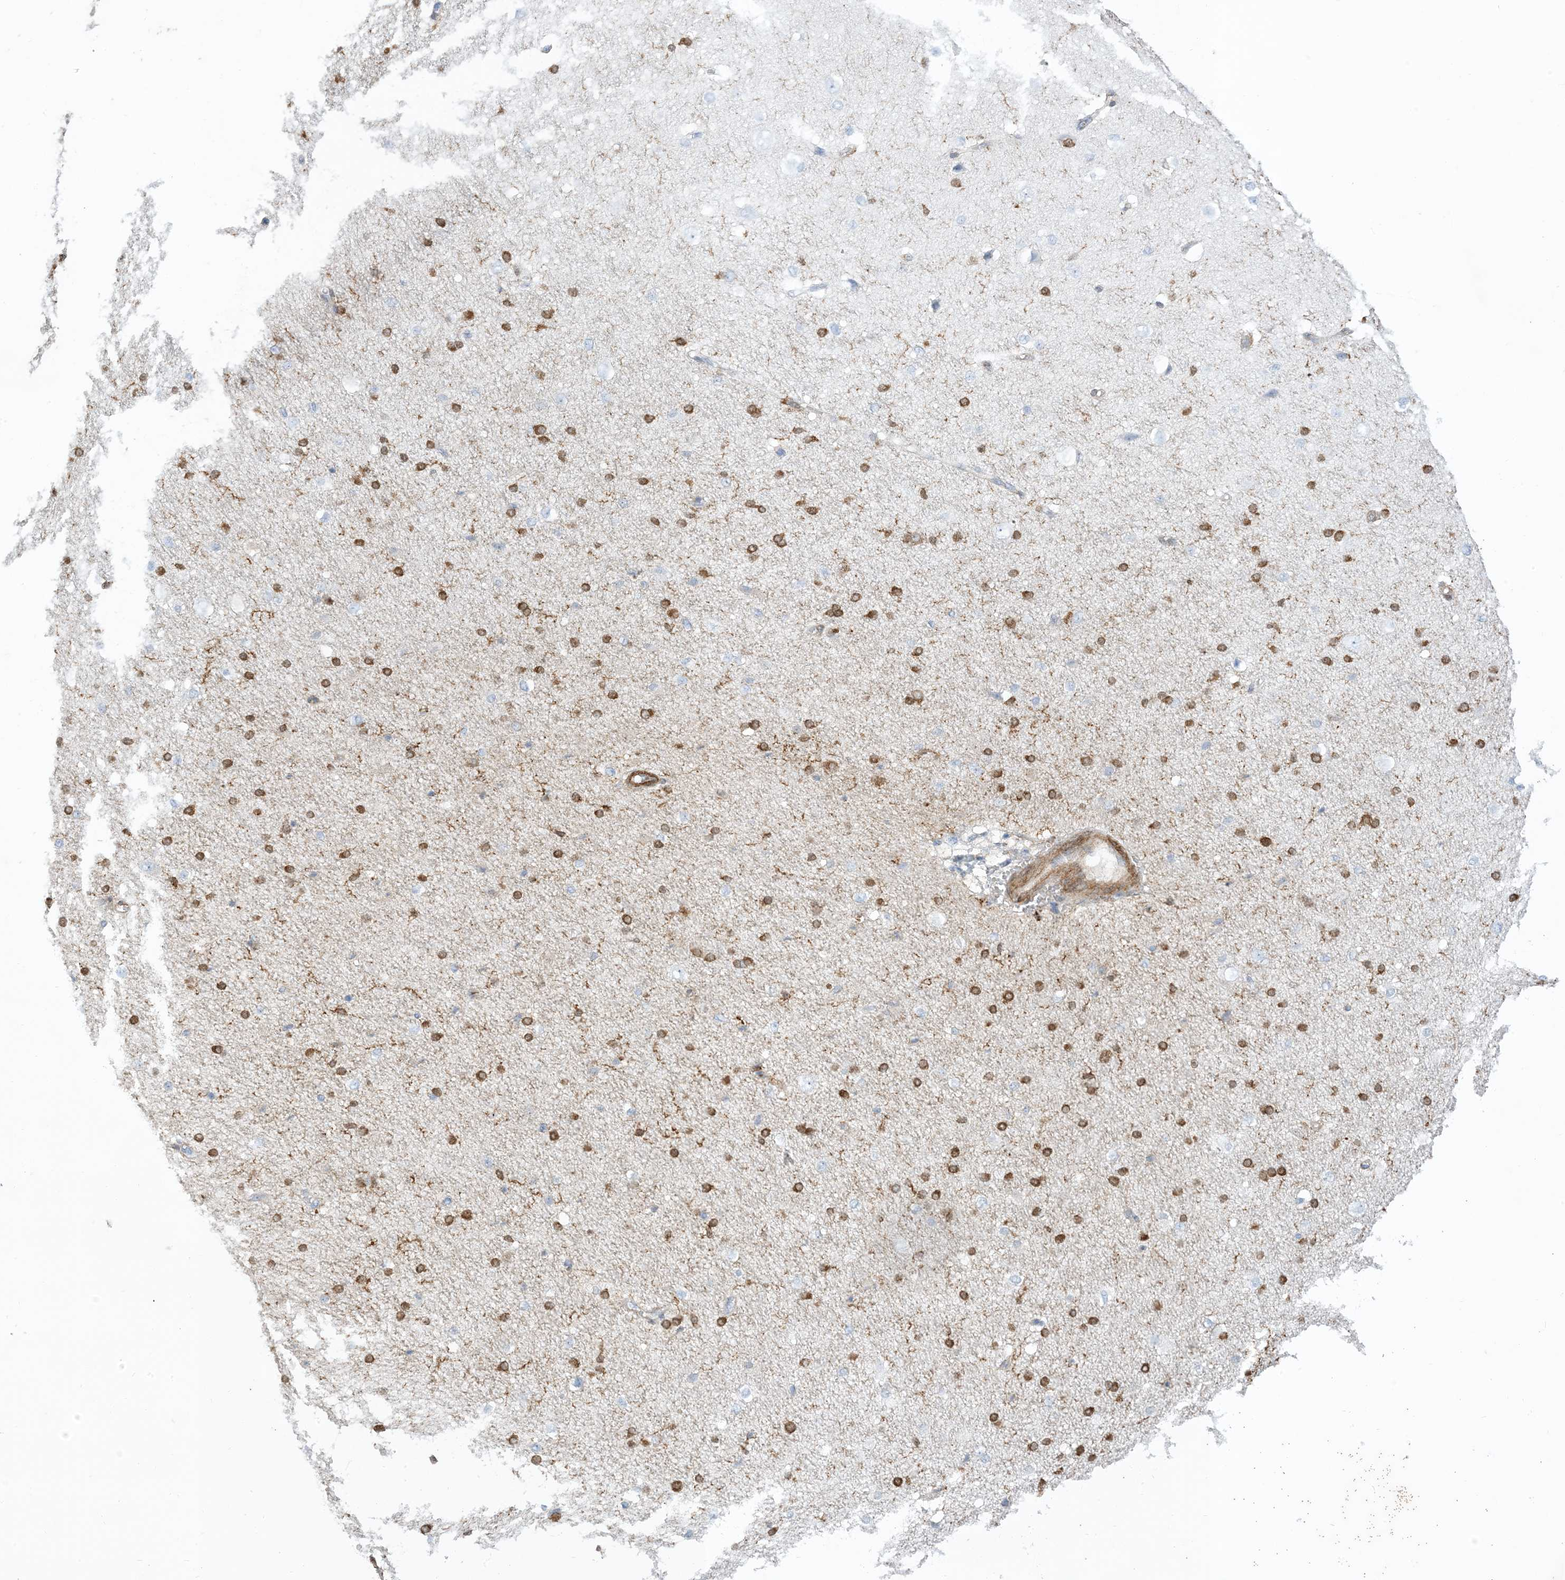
{"staining": {"intensity": "moderate", "quantity": "25%-75%", "location": "cytoplasmic/membranous"}, "tissue": "cerebral cortex", "cell_type": "Endothelial cells", "image_type": "normal", "snomed": [{"axis": "morphology", "description": "Normal tissue, NOS"}, {"axis": "morphology", "description": "Developmental malformation"}, {"axis": "topography", "description": "Cerebral cortex"}], "caption": "Brown immunohistochemical staining in benign human cerebral cortex shows moderate cytoplasmic/membranous positivity in about 25%-75% of endothelial cells. Using DAB (3,3'-diaminobenzidine) (brown) and hematoxylin (blue) stains, captured at high magnification using brightfield microscopy.", "gene": "GSN", "patient": {"sex": "female", "age": 30}}